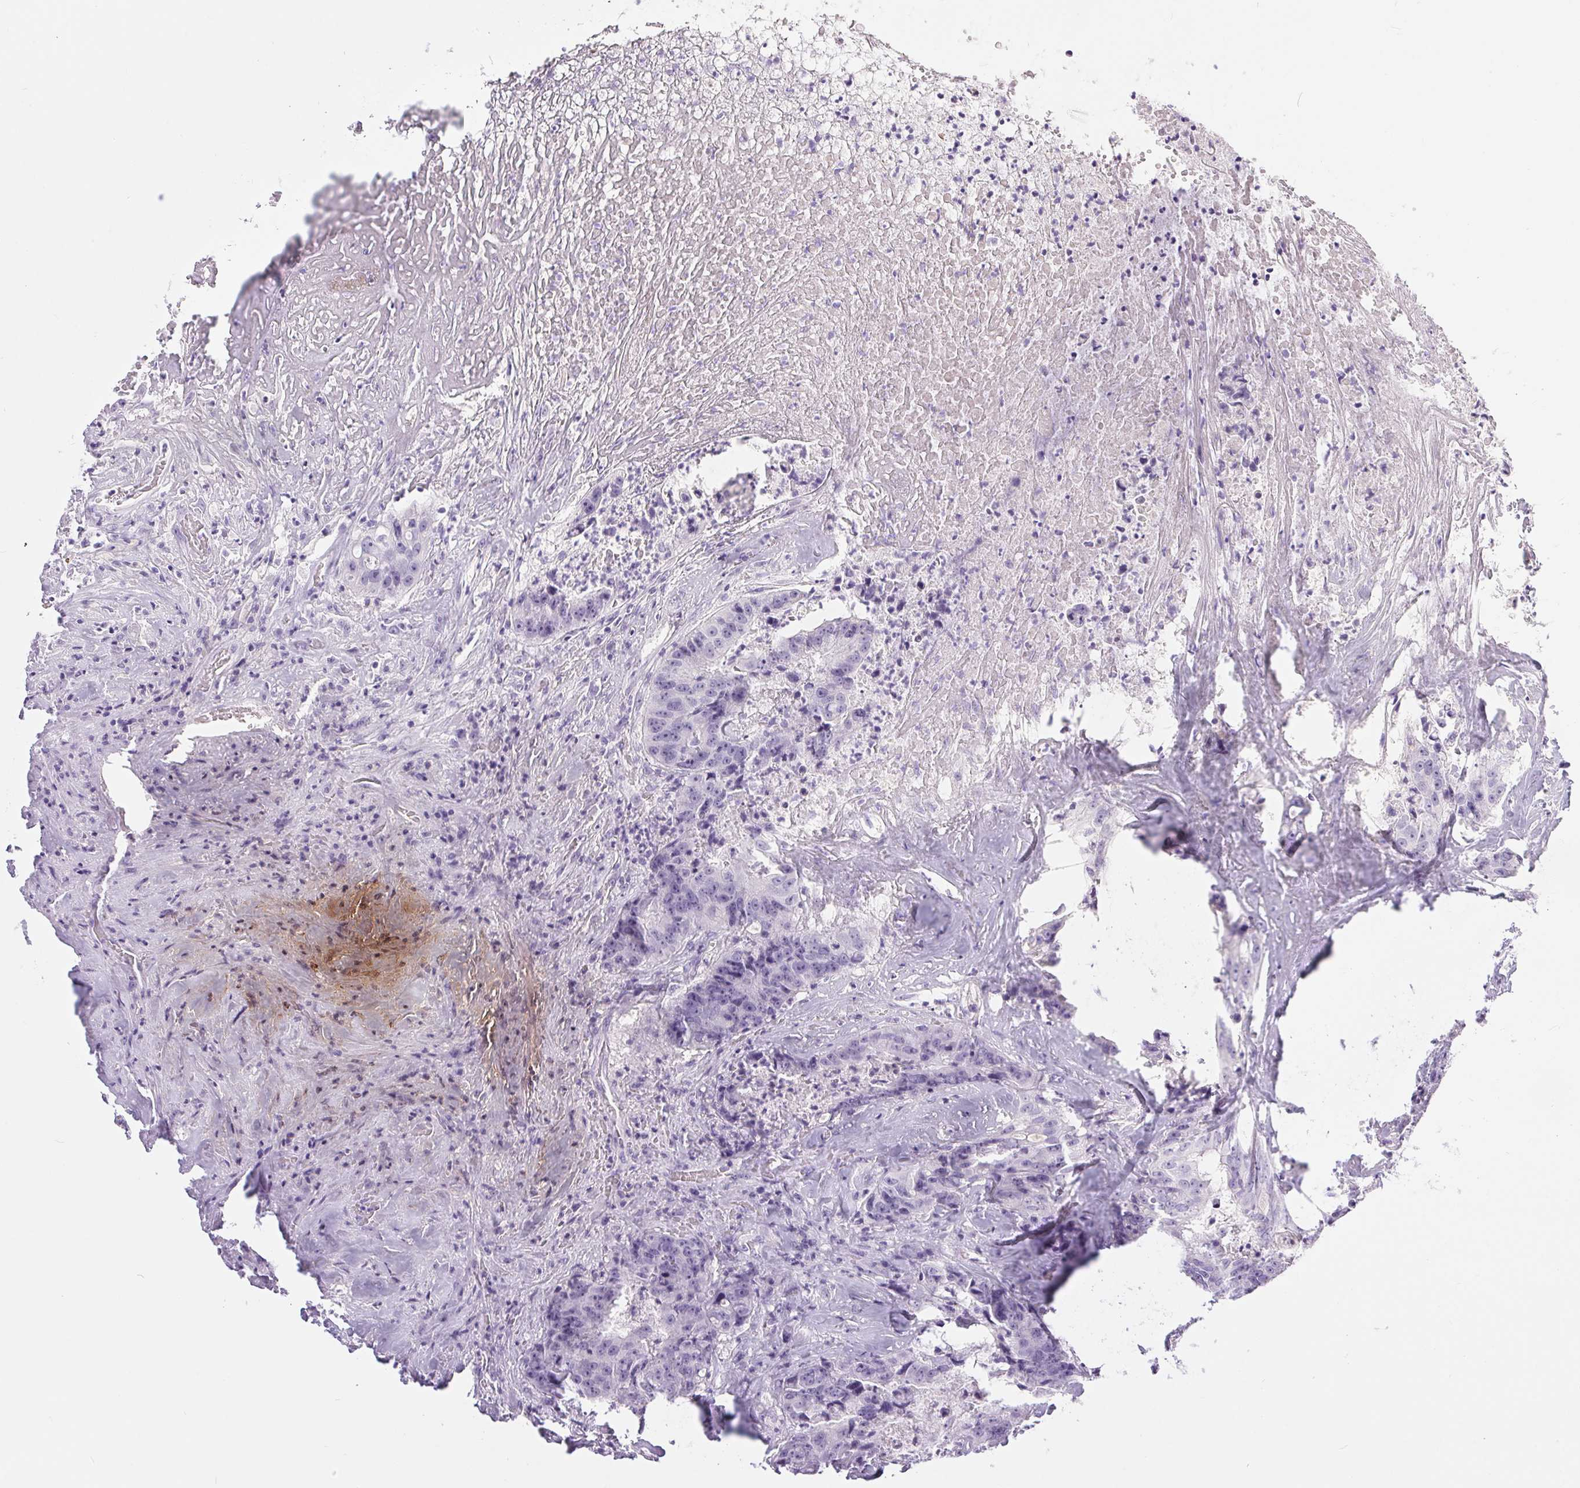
{"staining": {"intensity": "negative", "quantity": "none", "location": "none"}, "tissue": "colorectal cancer", "cell_type": "Tumor cells", "image_type": "cancer", "snomed": [{"axis": "morphology", "description": "Adenocarcinoma, NOS"}, {"axis": "topography", "description": "Rectum"}], "caption": "An immunohistochemistry histopathology image of colorectal cancer (adenocarcinoma) is shown. There is no staining in tumor cells of colorectal cancer (adenocarcinoma).", "gene": "XDH", "patient": {"sex": "female", "age": 62}}